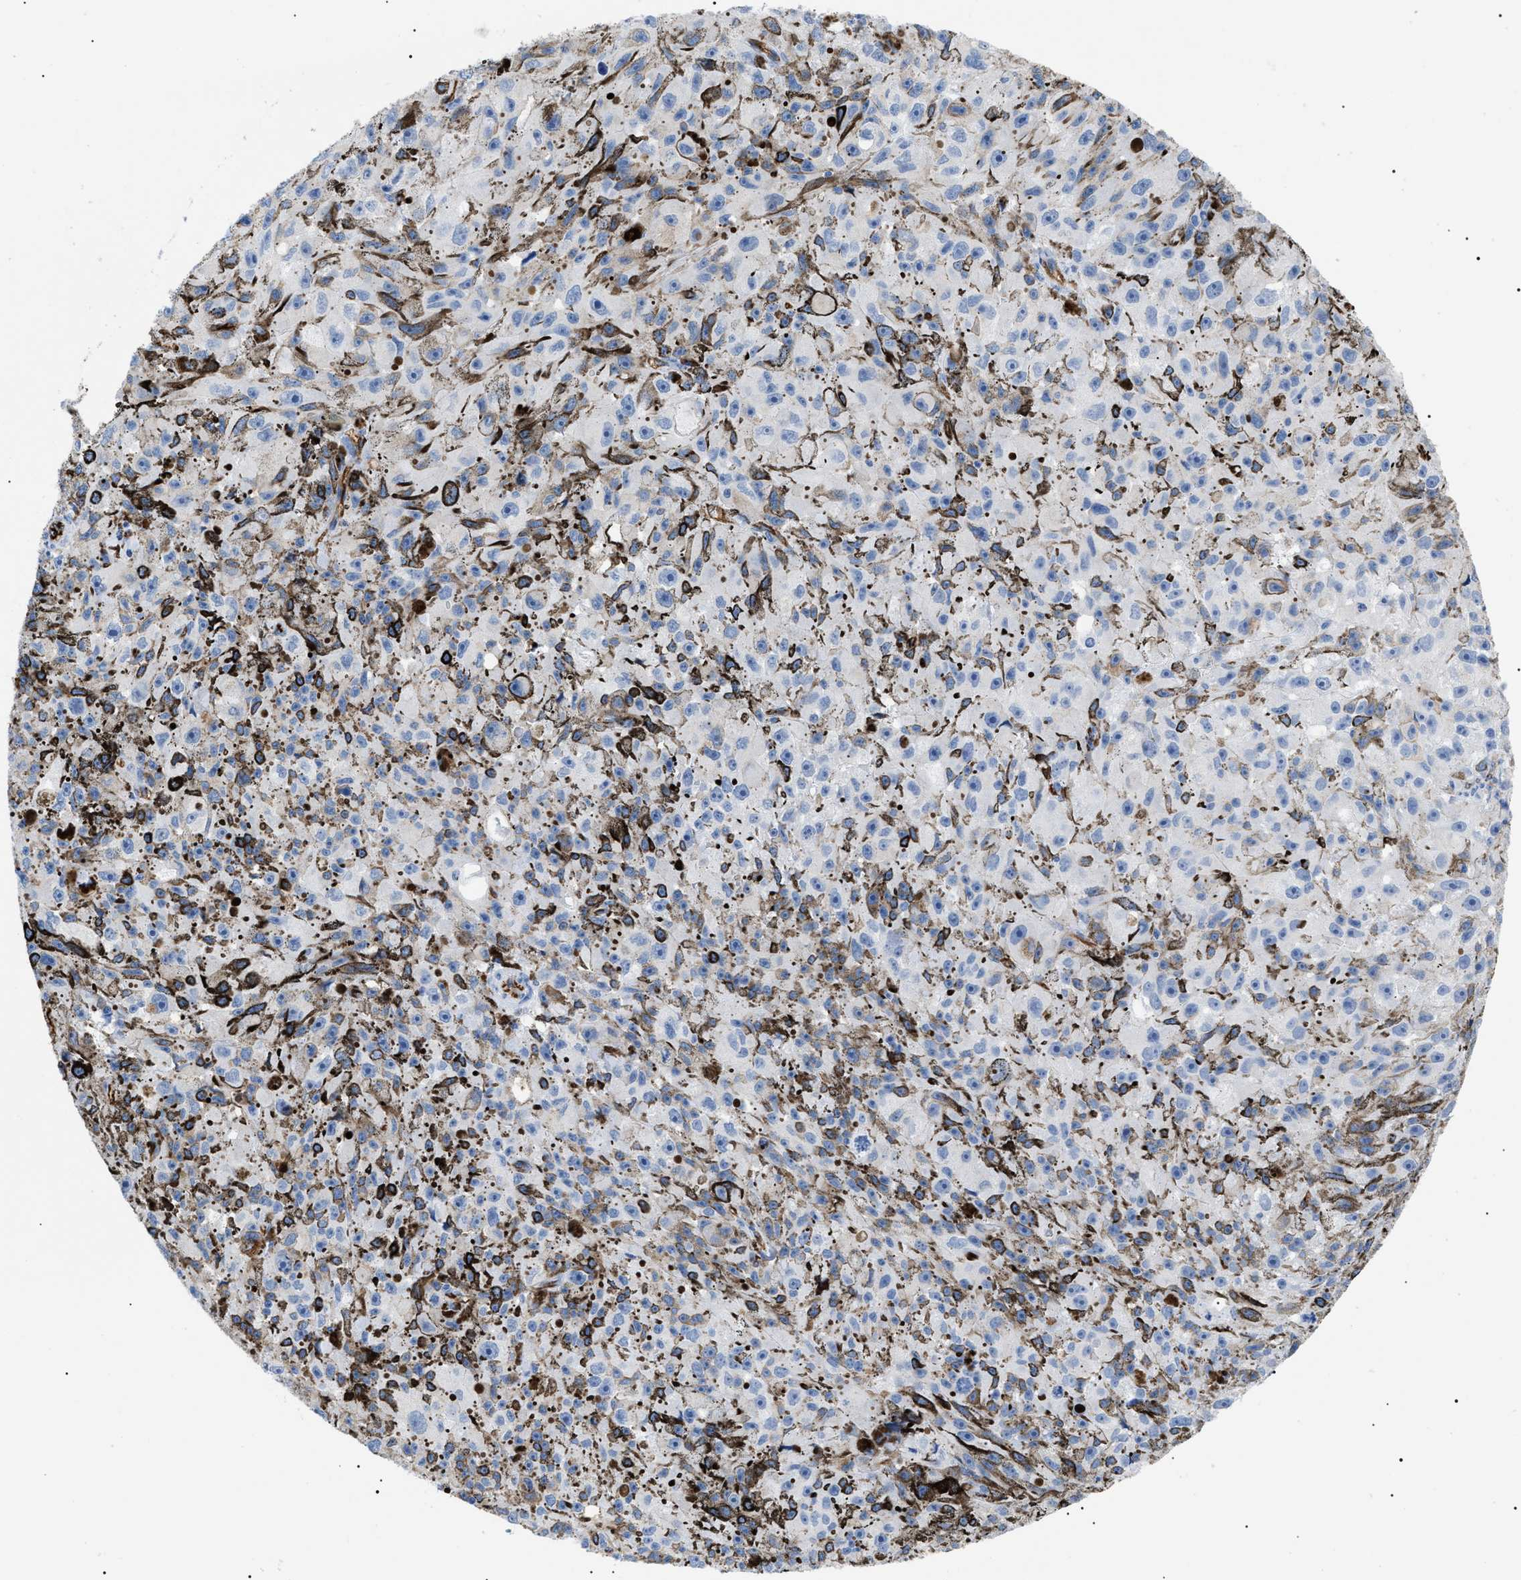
{"staining": {"intensity": "negative", "quantity": "none", "location": "none"}, "tissue": "melanoma", "cell_type": "Tumor cells", "image_type": "cancer", "snomed": [{"axis": "morphology", "description": "Malignant melanoma, NOS"}, {"axis": "topography", "description": "Skin"}], "caption": "IHC micrograph of neoplastic tissue: human melanoma stained with DAB (3,3'-diaminobenzidine) shows no significant protein positivity in tumor cells.", "gene": "PODXL", "patient": {"sex": "female", "age": 104}}